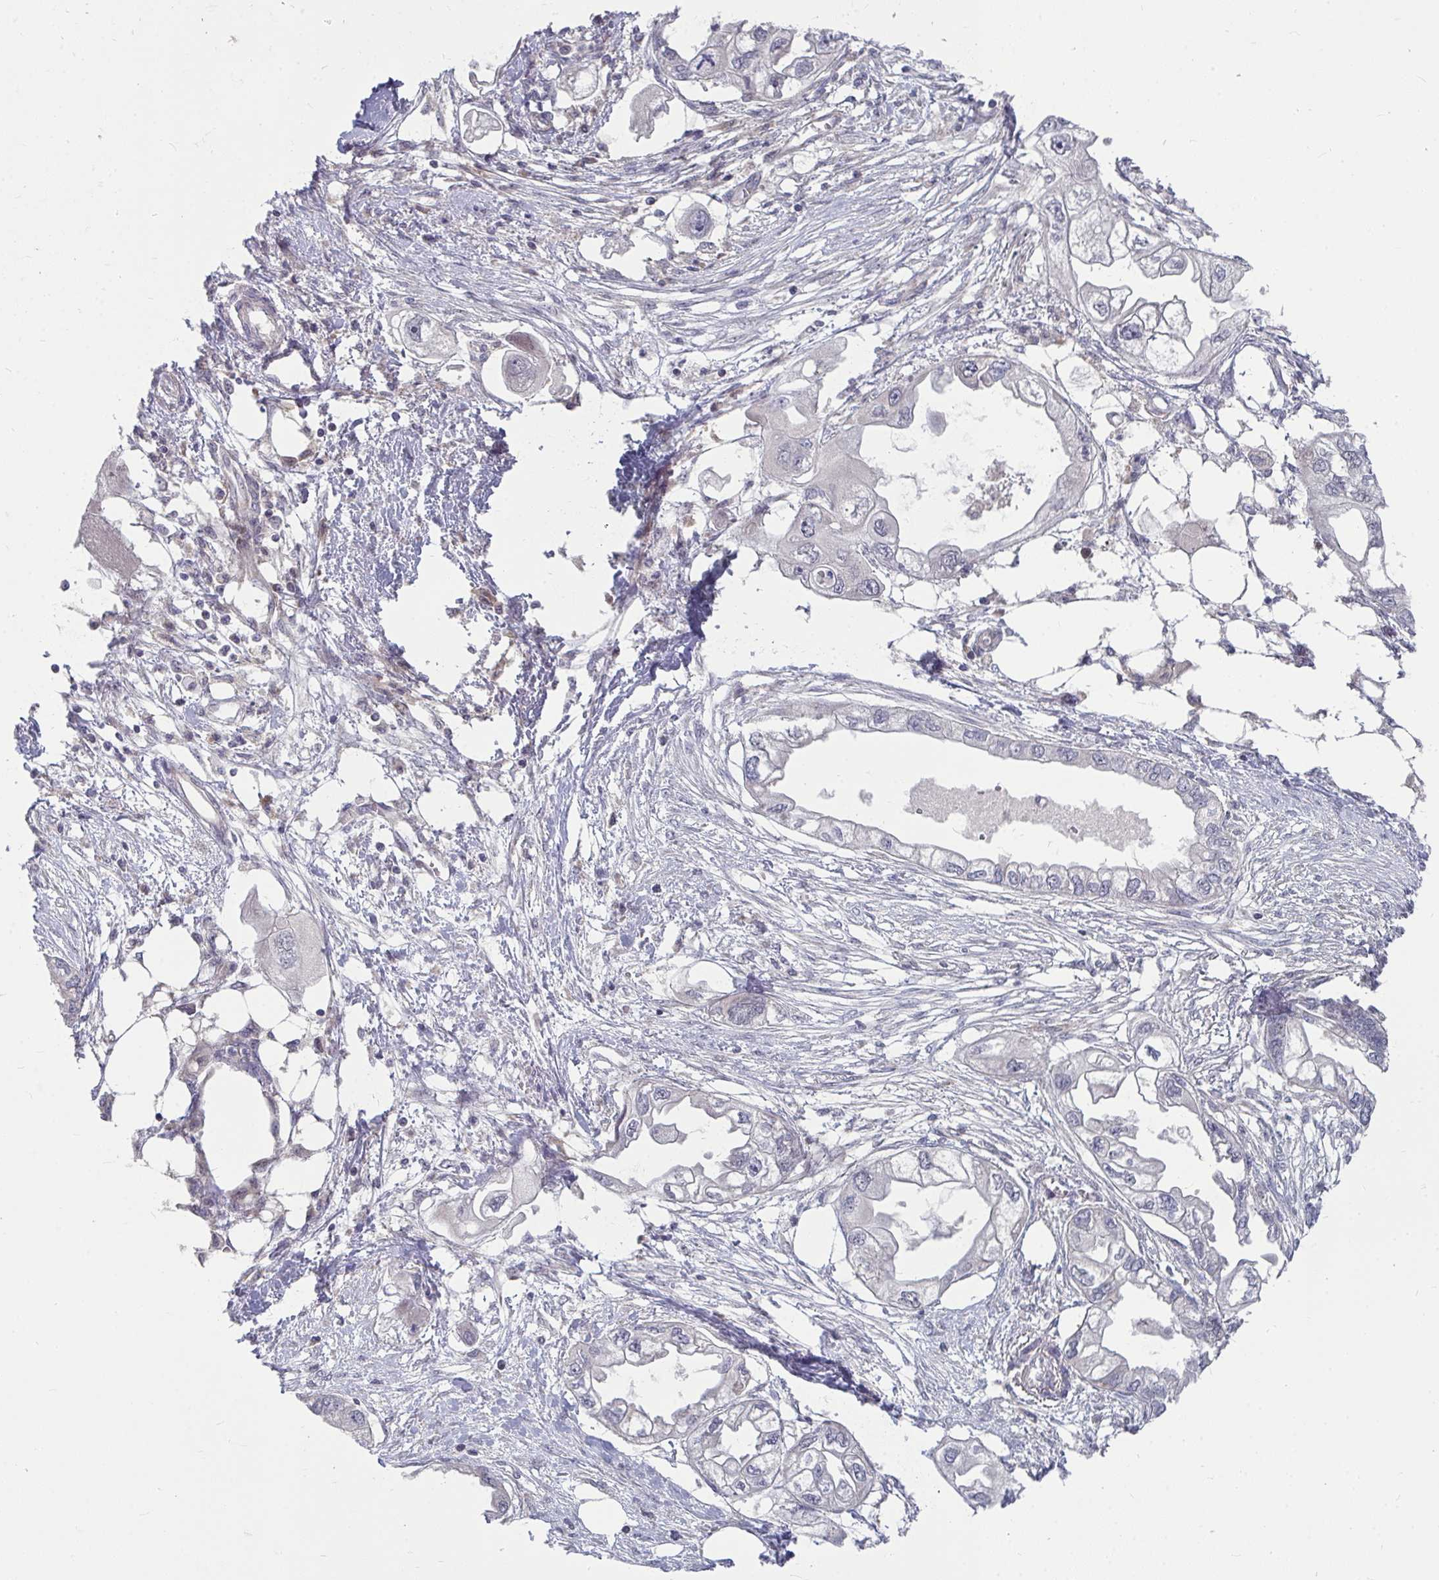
{"staining": {"intensity": "negative", "quantity": "none", "location": "none"}, "tissue": "endometrial cancer", "cell_type": "Tumor cells", "image_type": "cancer", "snomed": [{"axis": "morphology", "description": "Adenocarcinoma, NOS"}, {"axis": "morphology", "description": "Adenocarcinoma, metastatic, NOS"}, {"axis": "topography", "description": "Adipose tissue"}, {"axis": "topography", "description": "Endometrium"}], "caption": "The histopathology image reveals no significant expression in tumor cells of endometrial cancer.", "gene": "MROH8", "patient": {"sex": "female", "age": 67}}